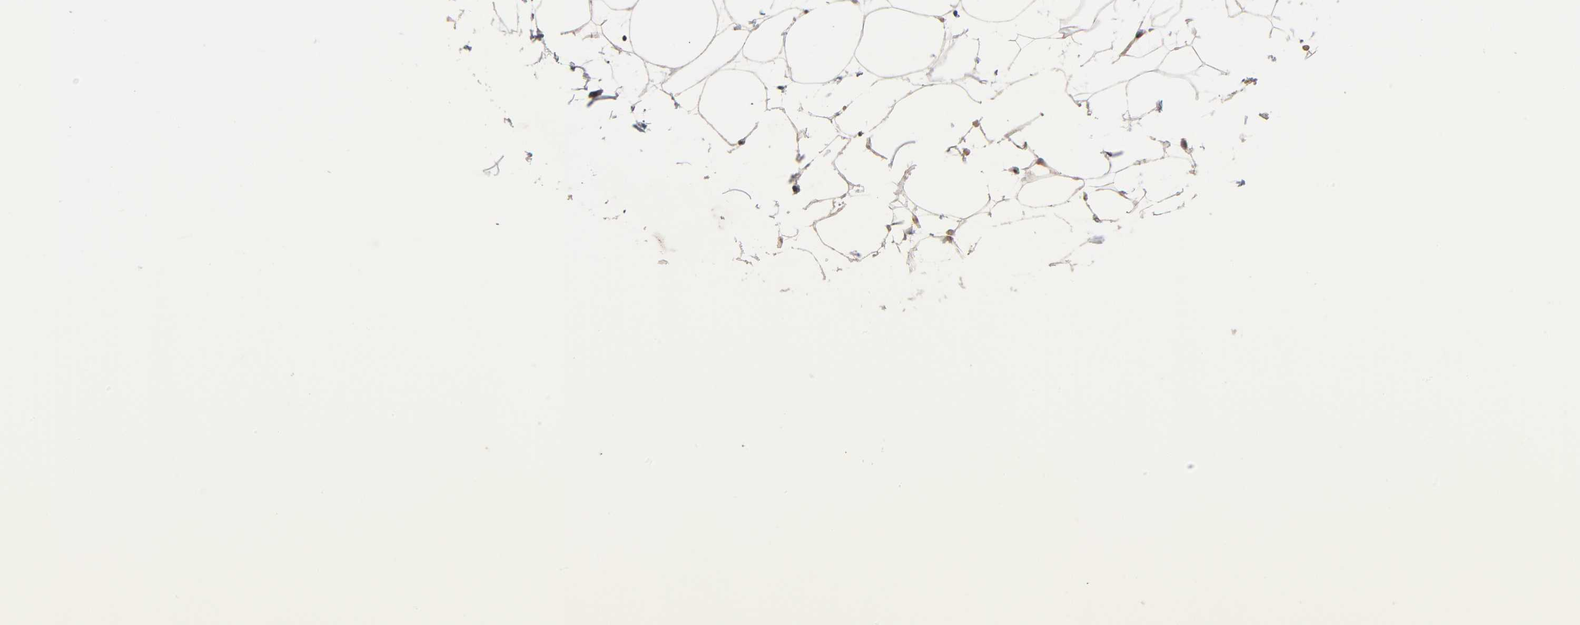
{"staining": {"intensity": "moderate", "quantity": ">75%", "location": "cytoplasmic/membranous,nuclear"}, "tissue": "adipose tissue", "cell_type": "Adipocytes", "image_type": "normal", "snomed": [{"axis": "morphology", "description": "Normal tissue, NOS"}, {"axis": "topography", "description": "Breast"}], "caption": "The micrograph demonstrates immunohistochemical staining of normal adipose tissue. There is moderate cytoplasmic/membranous,nuclear expression is identified in about >75% of adipocytes. (DAB (3,3'-diaminobenzidine) IHC, brown staining for protein, blue staining for nuclei).", "gene": "HNF4A", "patient": {"sex": "female", "age": 22}}